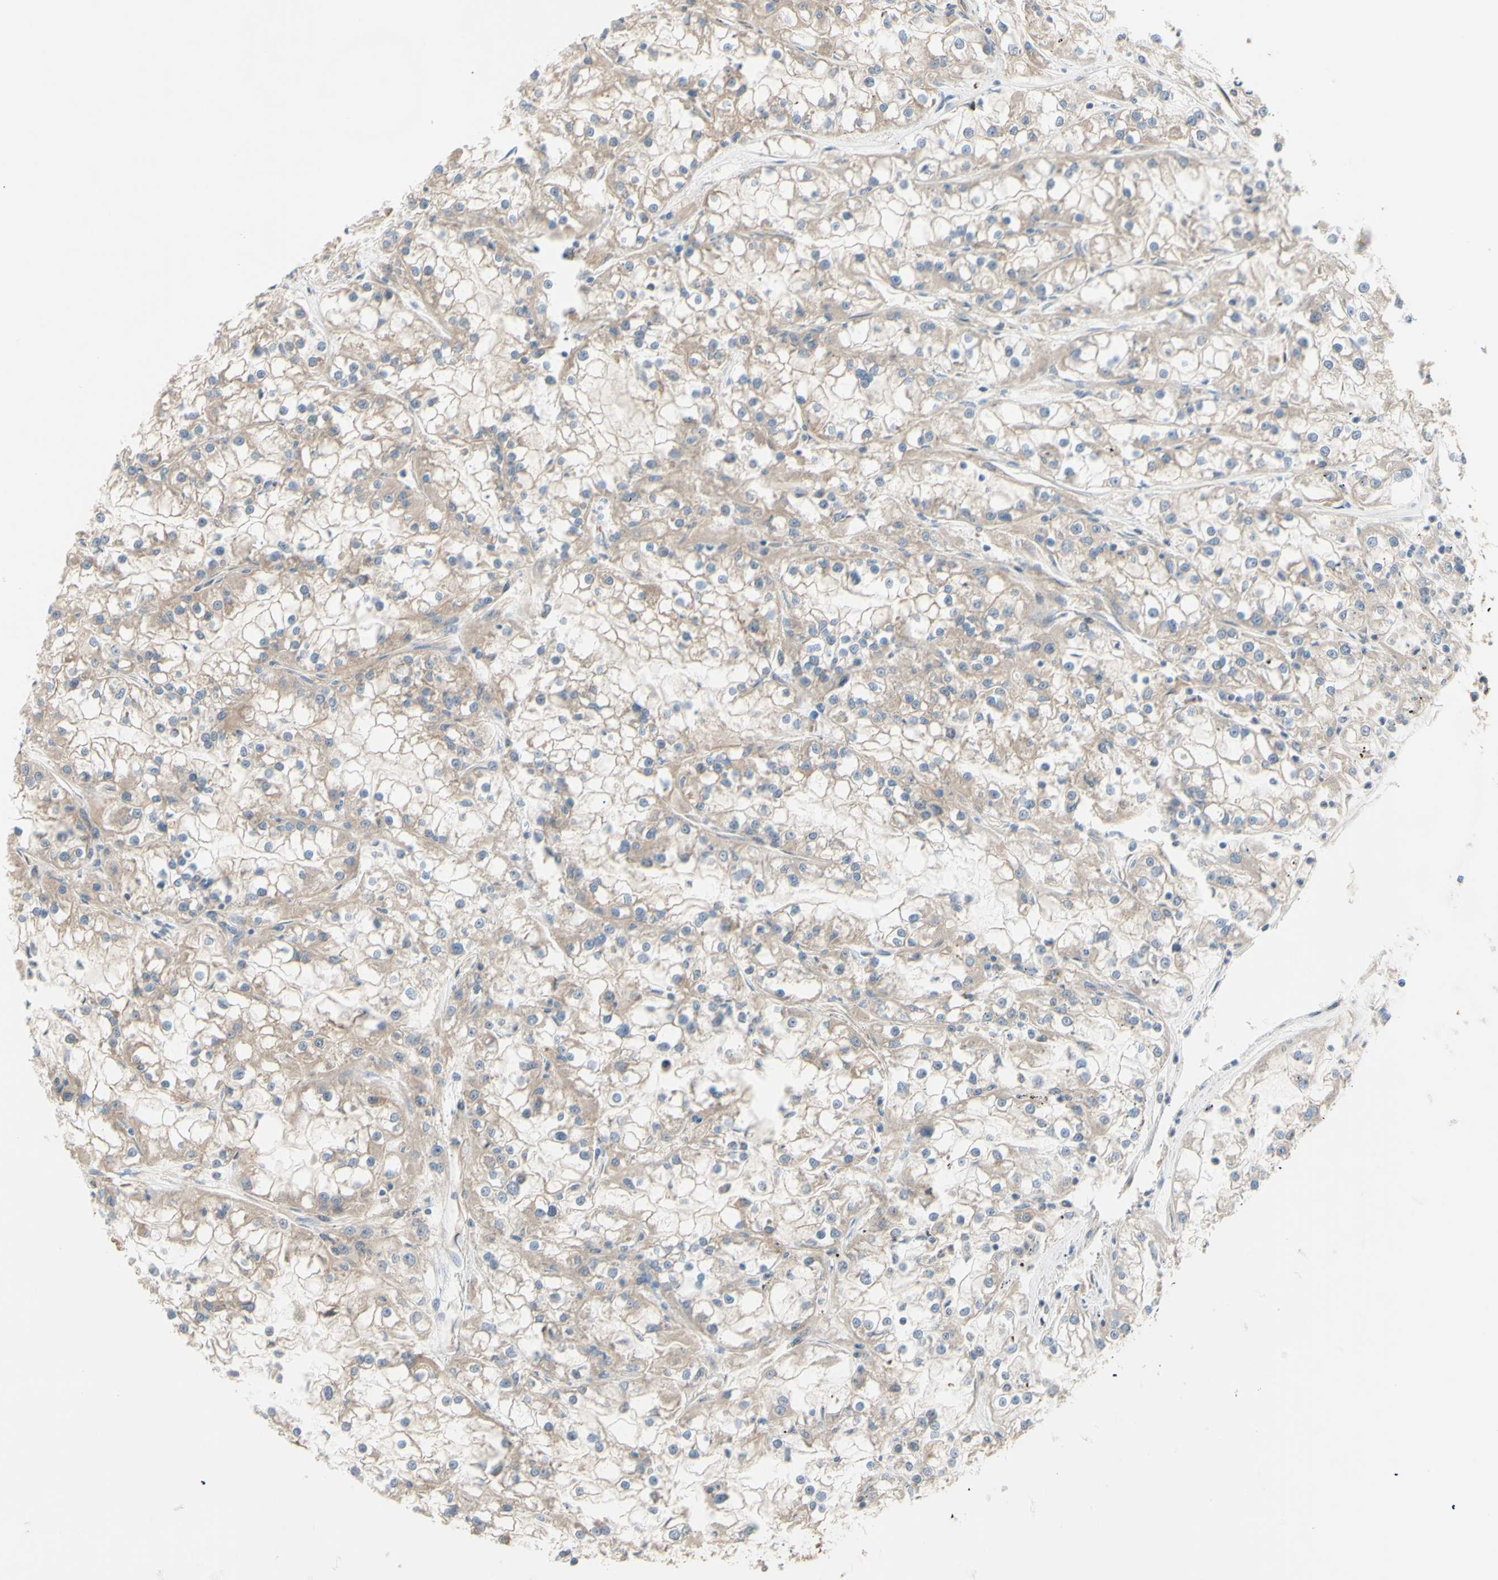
{"staining": {"intensity": "moderate", "quantity": ">75%", "location": "cytoplasmic/membranous"}, "tissue": "renal cancer", "cell_type": "Tumor cells", "image_type": "cancer", "snomed": [{"axis": "morphology", "description": "Adenocarcinoma, NOS"}, {"axis": "topography", "description": "Kidney"}], "caption": "This micrograph shows immunohistochemistry staining of human adenocarcinoma (renal), with medium moderate cytoplasmic/membranous expression in approximately >75% of tumor cells.", "gene": "DYNLRB1", "patient": {"sex": "female", "age": 52}}